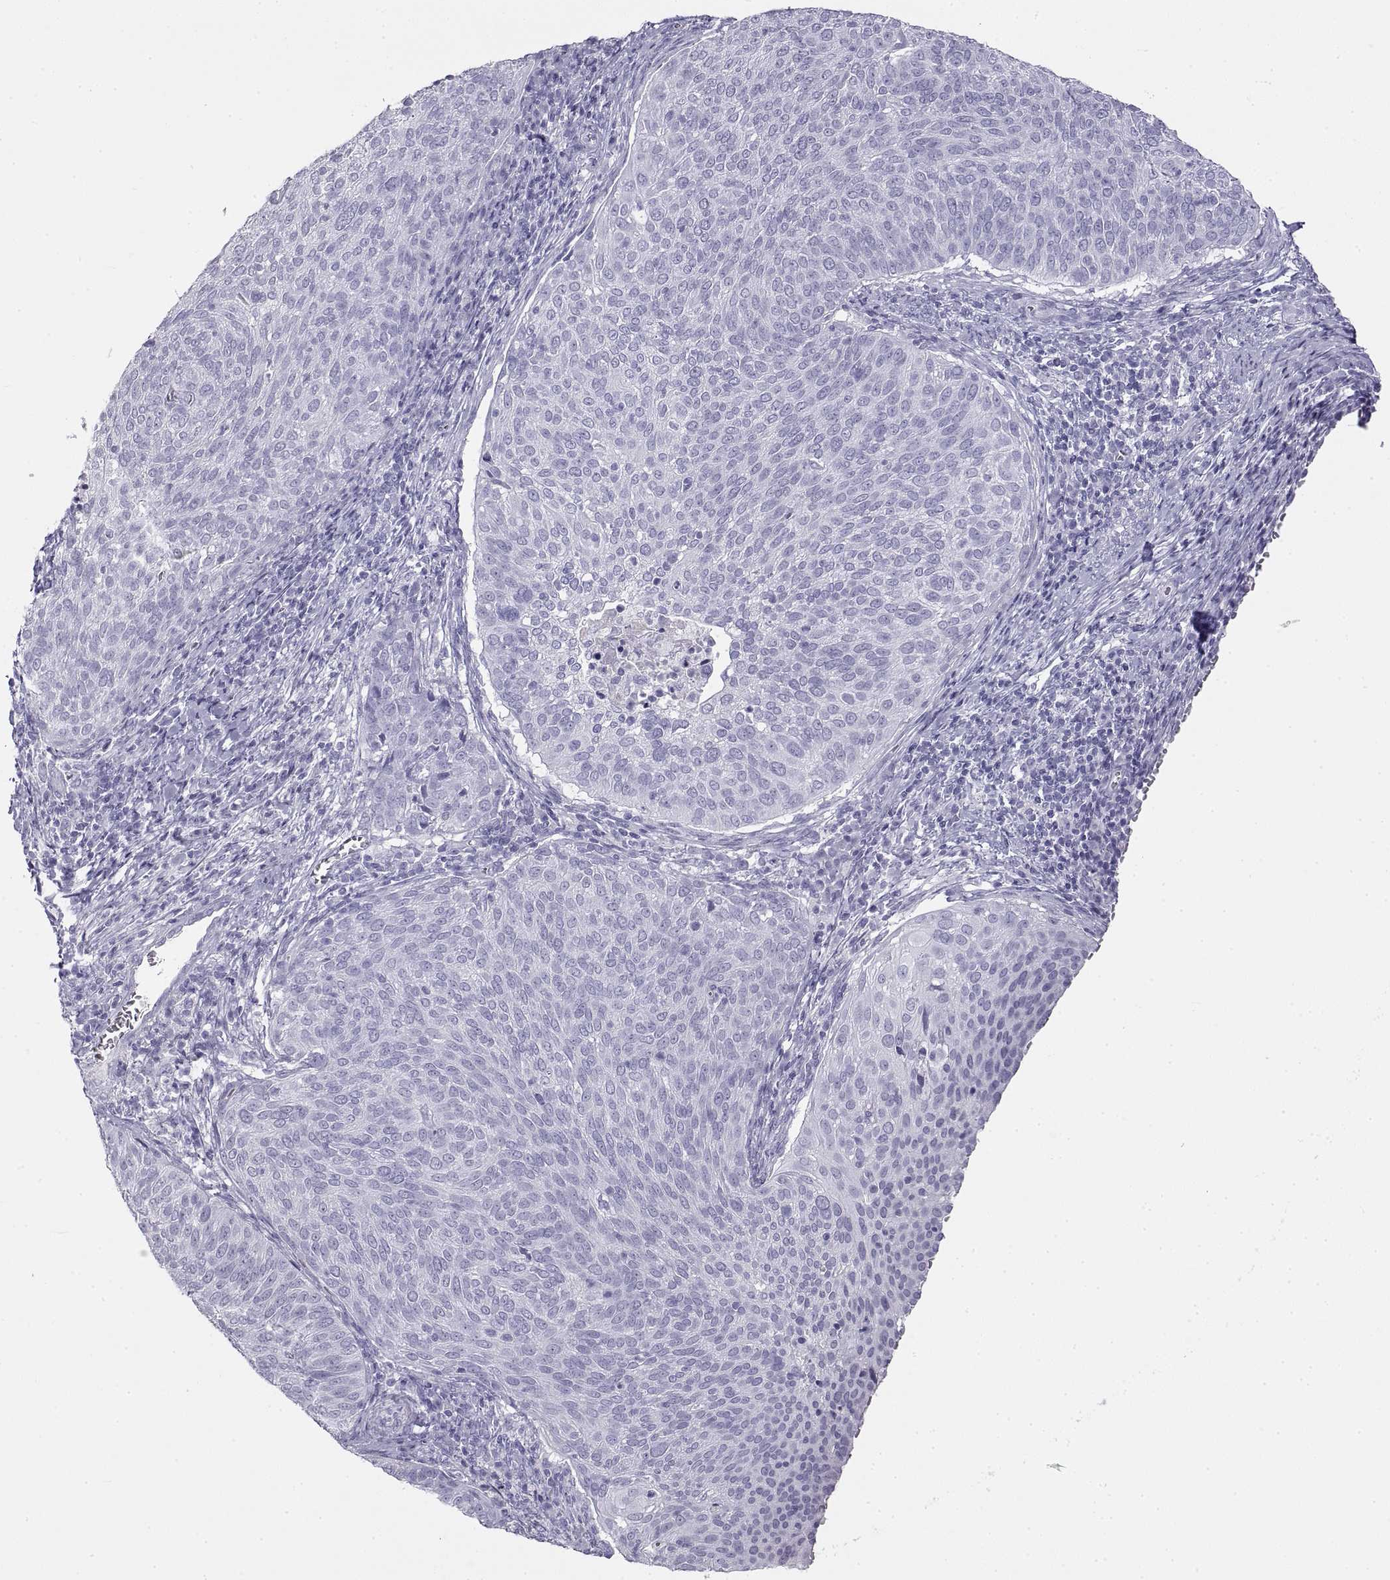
{"staining": {"intensity": "negative", "quantity": "none", "location": "none"}, "tissue": "cervical cancer", "cell_type": "Tumor cells", "image_type": "cancer", "snomed": [{"axis": "morphology", "description": "Squamous cell carcinoma, NOS"}, {"axis": "topography", "description": "Cervix"}], "caption": "Protein analysis of cervical squamous cell carcinoma reveals no significant staining in tumor cells.", "gene": "RLBP1", "patient": {"sex": "female", "age": 39}}